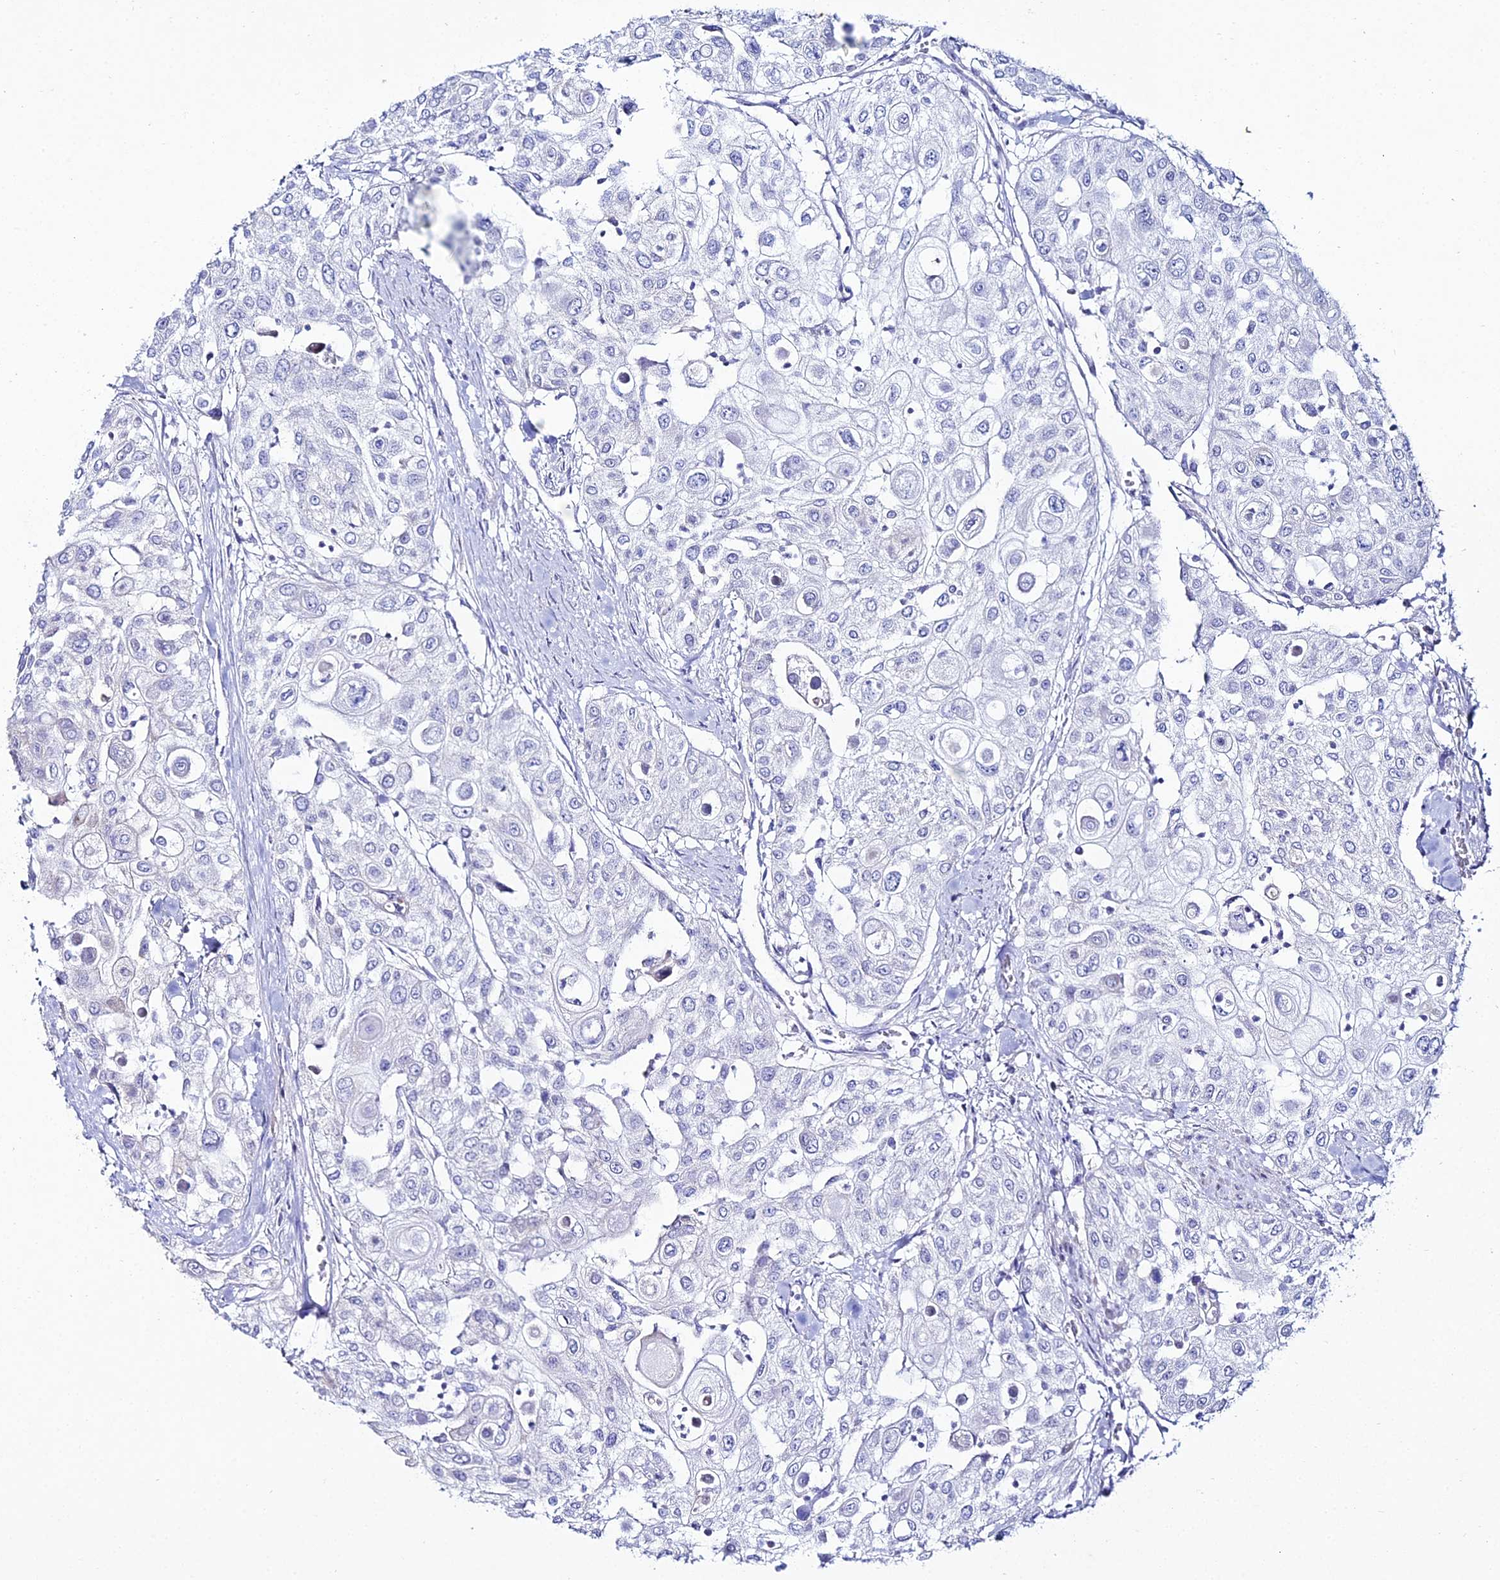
{"staining": {"intensity": "negative", "quantity": "none", "location": "none"}, "tissue": "urothelial cancer", "cell_type": "Tumor cells", "image_type": "cancer", "snomed": [{"axis": "morphology", "description": "Urothelial carcinoma, High grade"}, {"axis": "topography", "description": "Urinary bladder"}], "caption": "Tumor cells are negative for brown protein staining in urothelial cancer. (Stains: DAB (3,3'-diaminobenzidine) immunohistochemistry with hematoxylin counter stain, Microscopy: brightfield microscopy at high magnification).", "gene": "DHX34", "patient": {"sex": "female", "age": 79}}